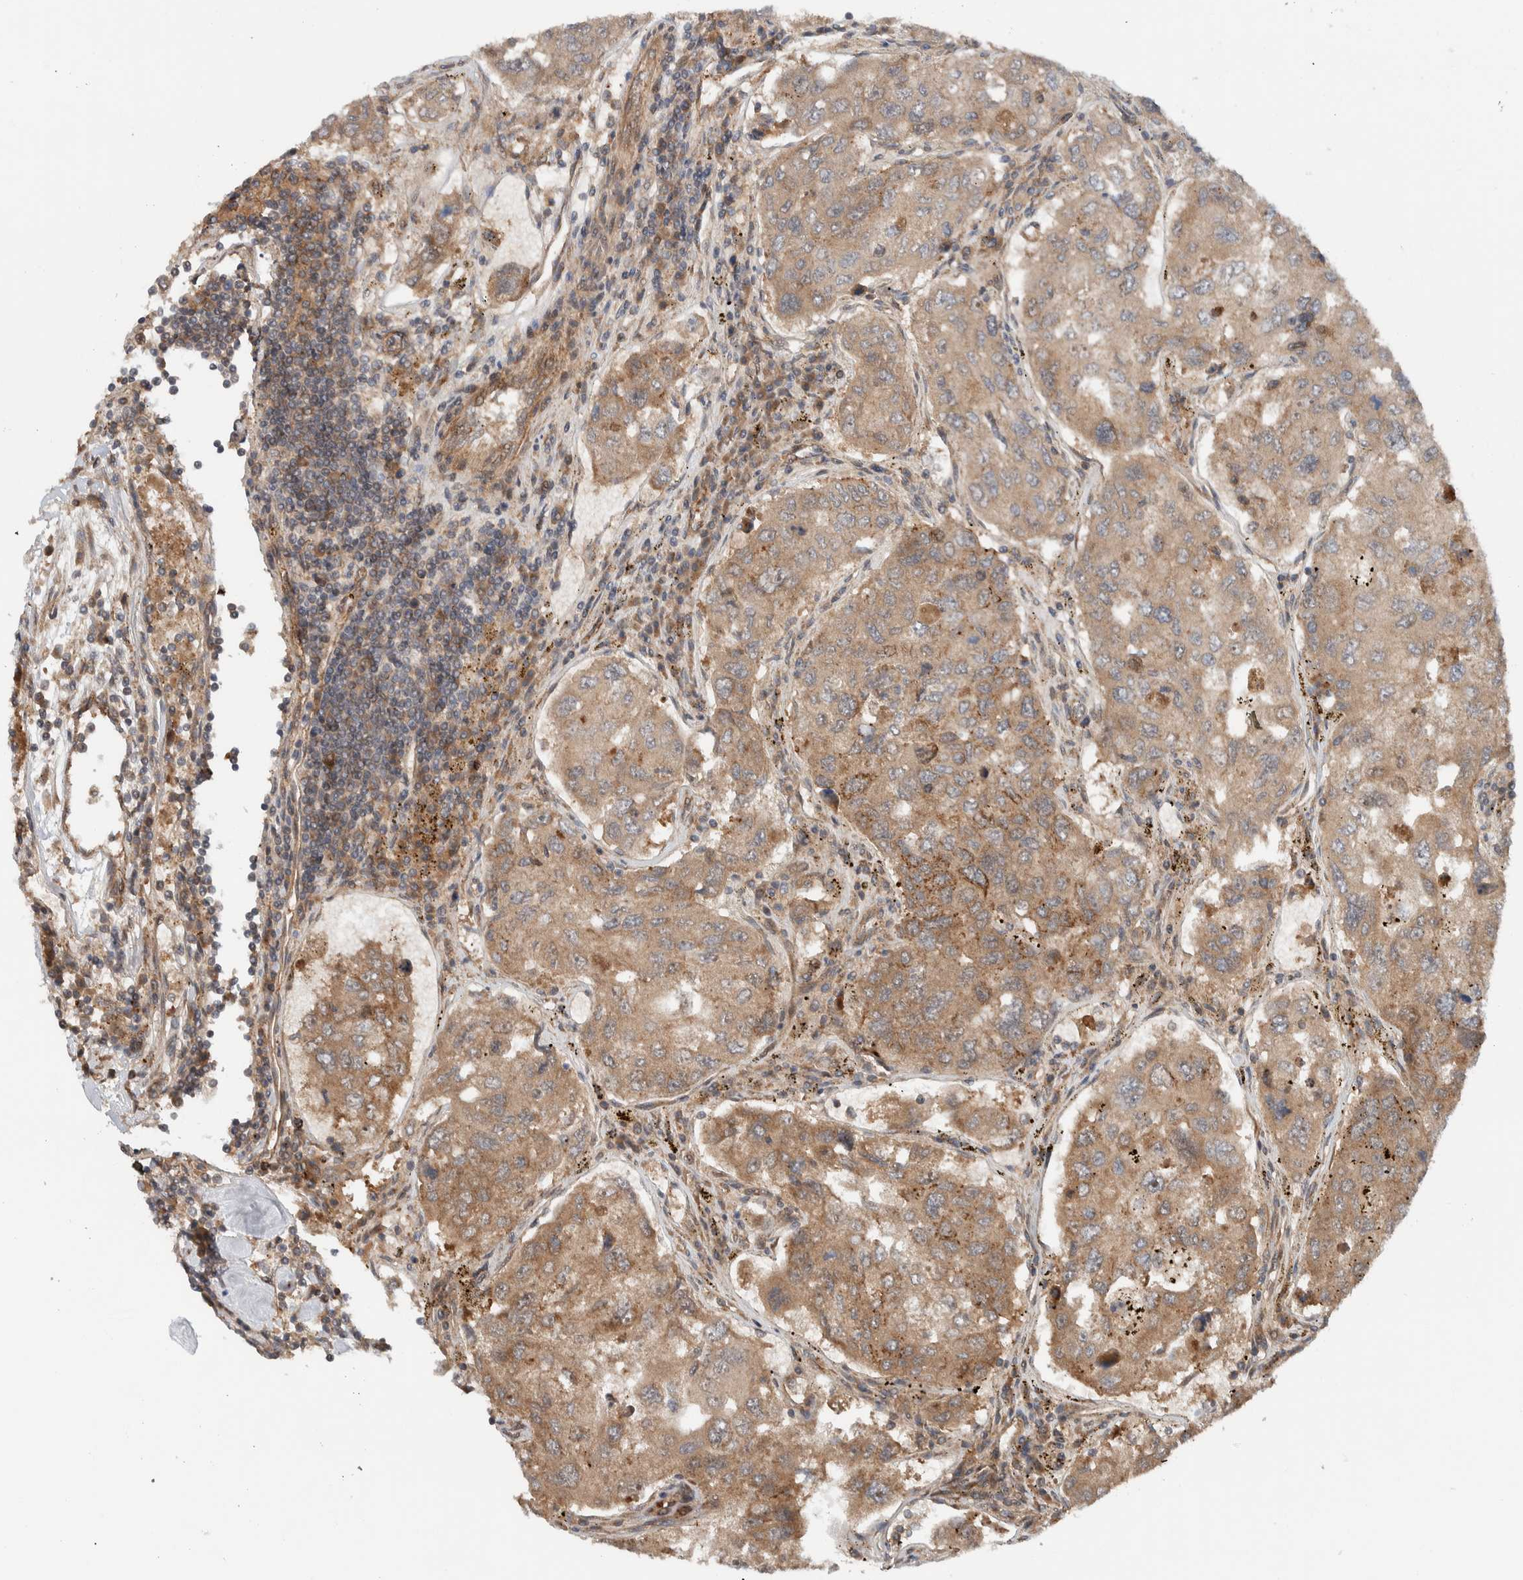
{"staining": {"intensity": "weak", "quantity": ">75%", "location": "cytoplasmic/membranous"}, "tissue": "urothelial cancer", "cell_type": "Tumor cells", "image_type": "cancer", "snomed": [{"axis": "morphology", "description": "Urothelial carcinoma, High grade"}, {"axis": "topography", "description": "Lymph node"}, {"axis": "topography", "description": "Urinary bladder"}], "caption": "An immunohistochemistry image of neoplastic tissue is shown. Protein staining in brown labels weak cytoplasmic/membranous positivity in urothelial carcinoma (high-grade) within tumor cells.", "gene": "KLHL6", "patient": {"sex": "male", "age": 51}}